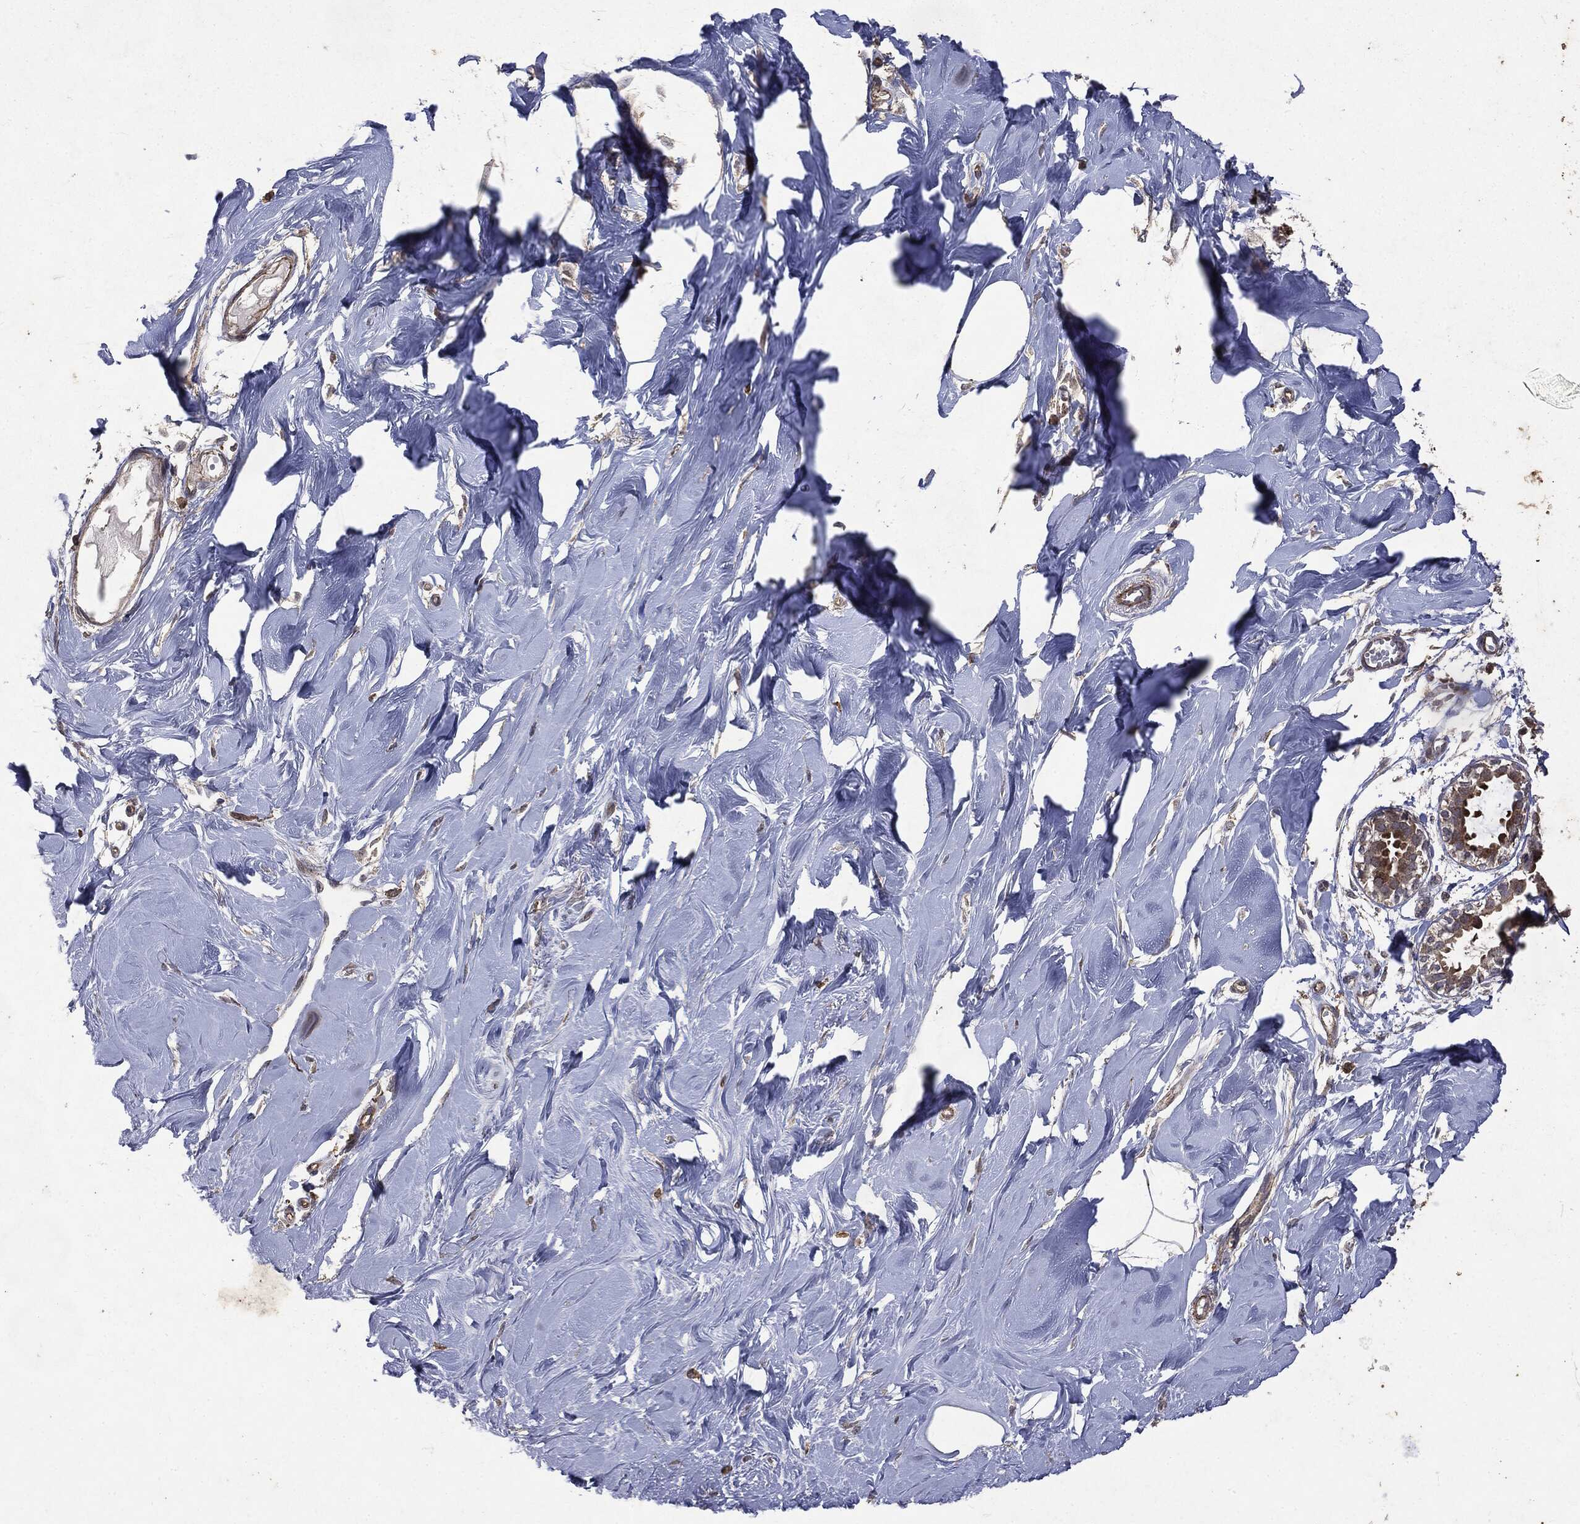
{"staining": {"intensity": "negative", "quantity": "none", "location": "none"}, "tissue": "soft tissue", "cell_type": "Fibroblasts", "image_type": "normal", "snomed": [{"axis": "morphology", "description": "Normal tissue, NOS"}, {"axis": "topography", "description": "Breast"}], "caption": "This is an IHC image of benign soft tissue. There is no staining in fibroblasts.", "gene": "PTEN", "patient": {"sex": "female", "age": 49}}